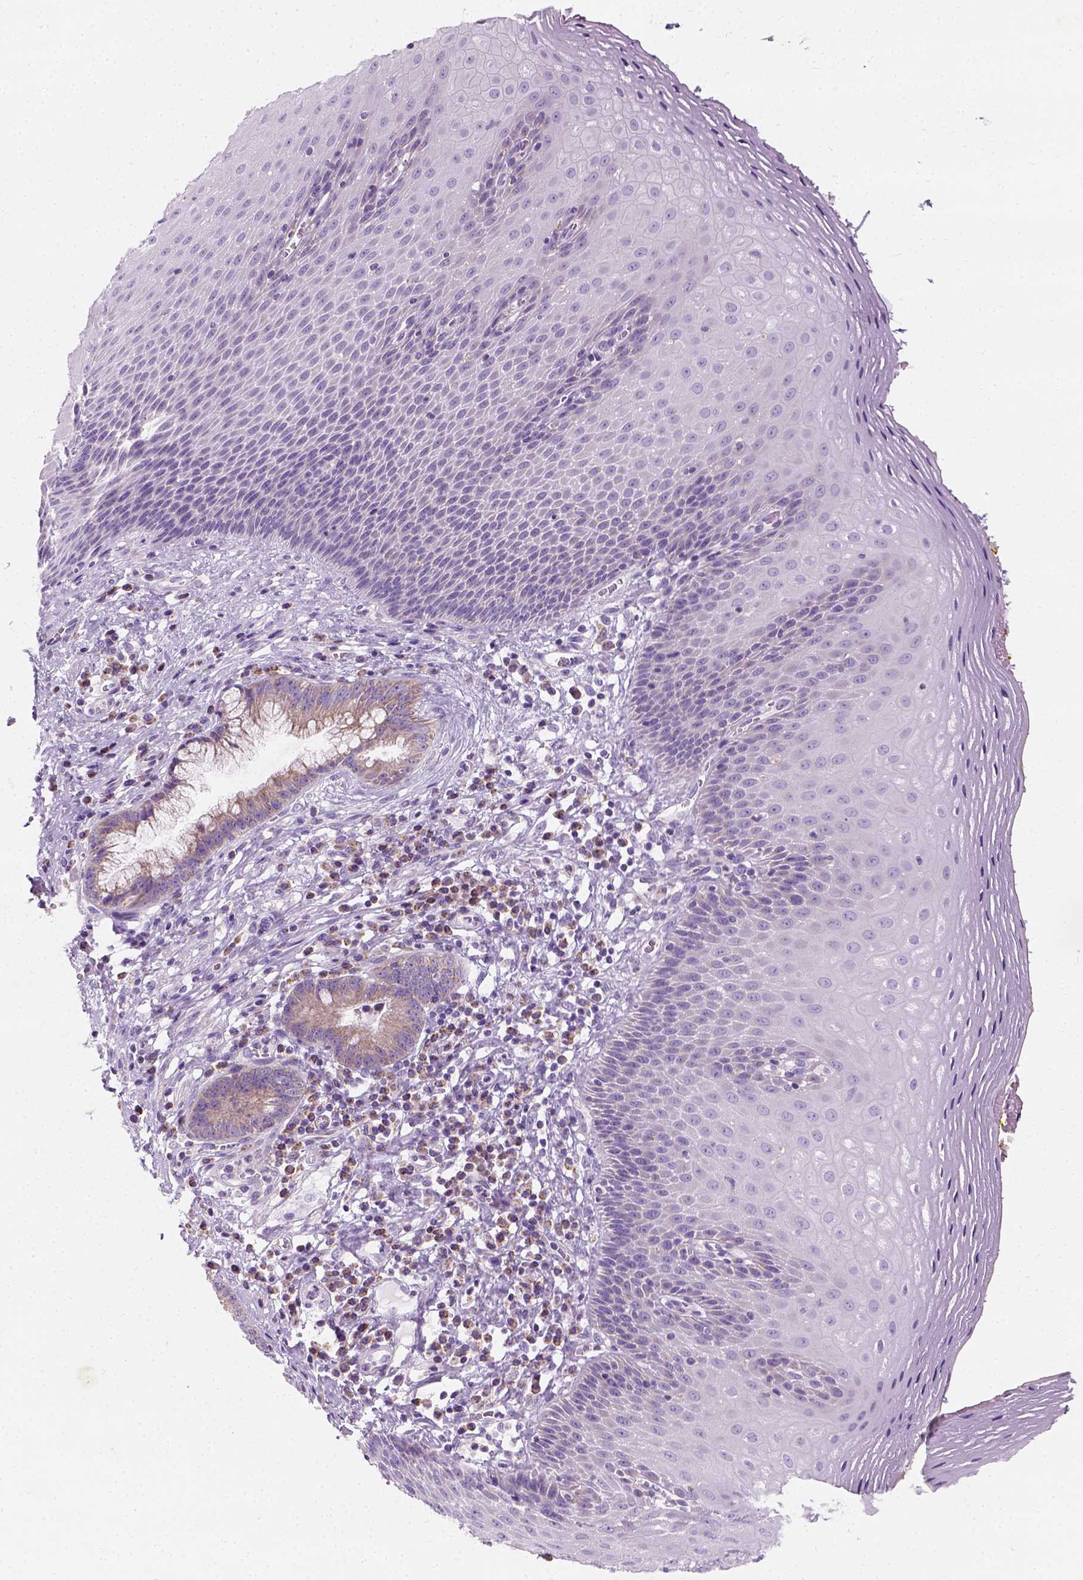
{"staining": {"intensity": "negative", "quantity": "none", "location": "none"}, "tissue": "esophagus", "cell_type": "Squamous epithelial cells", "image_type": "normal", "snomed": [{"axis": "morphology", "description": "Normal tissue, NOS"}, {"axis": "topography", "description": "Esophagus"}], "caption": "This is an immunohistochemistry (IHC) micrograph of benign esophagus. There is no staining in squamous epithelial cells.", "gene": "CHODL", "patient": {"sex": "female", "age": 68}}